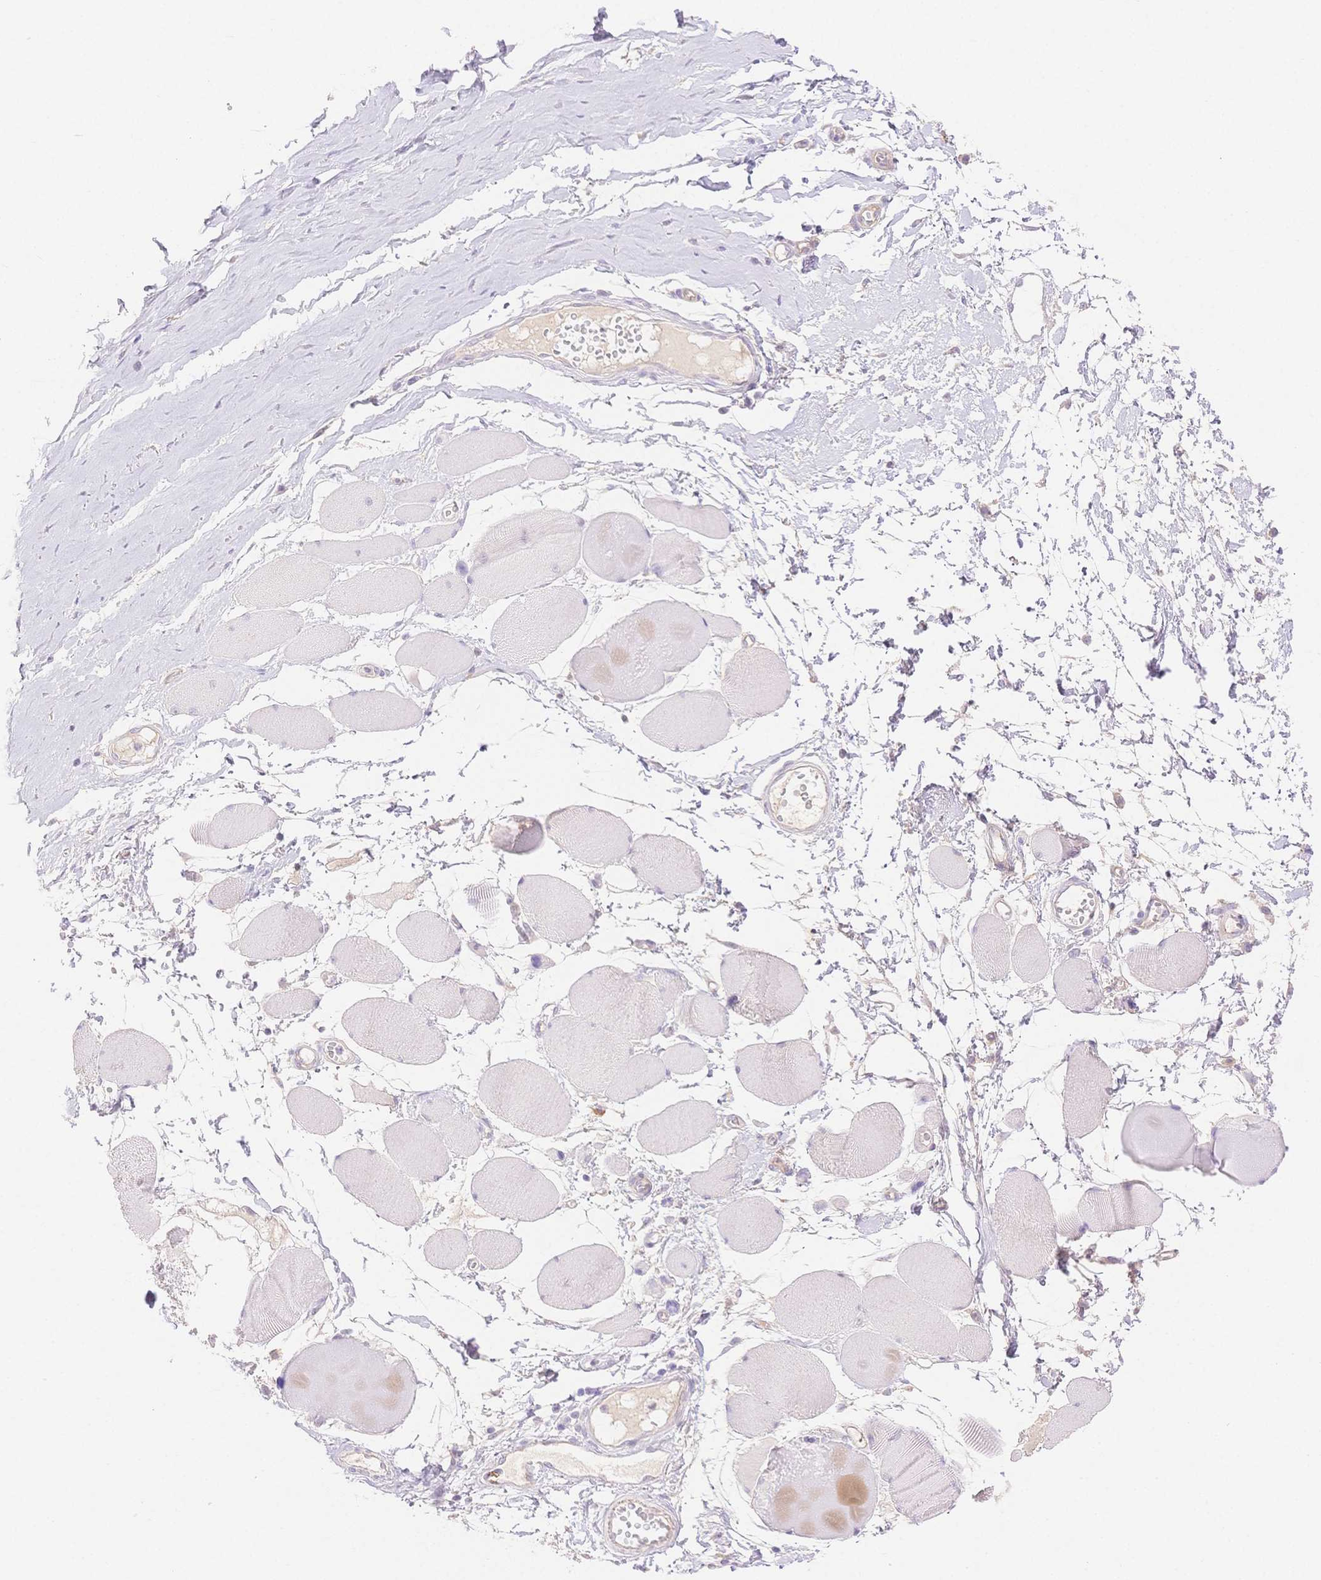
{"staining": {"intensity": "negative", "quantity": "none", "location": "none"}, "tissue": "skeletal muscle", "cell_type": "Myocytes", "image_type": "normal", "snomed": [{"axis": "morphology", "description": "Normal tissue, NOS"}, {"axis": "topography", "description": "Skeletal muscle"}], "caption": "An image of skeletal muscle stained for a protein reveals no brown staining in myocytes.", "gene": "WDR54", "patient": {"sex": "female", "age": 75}}